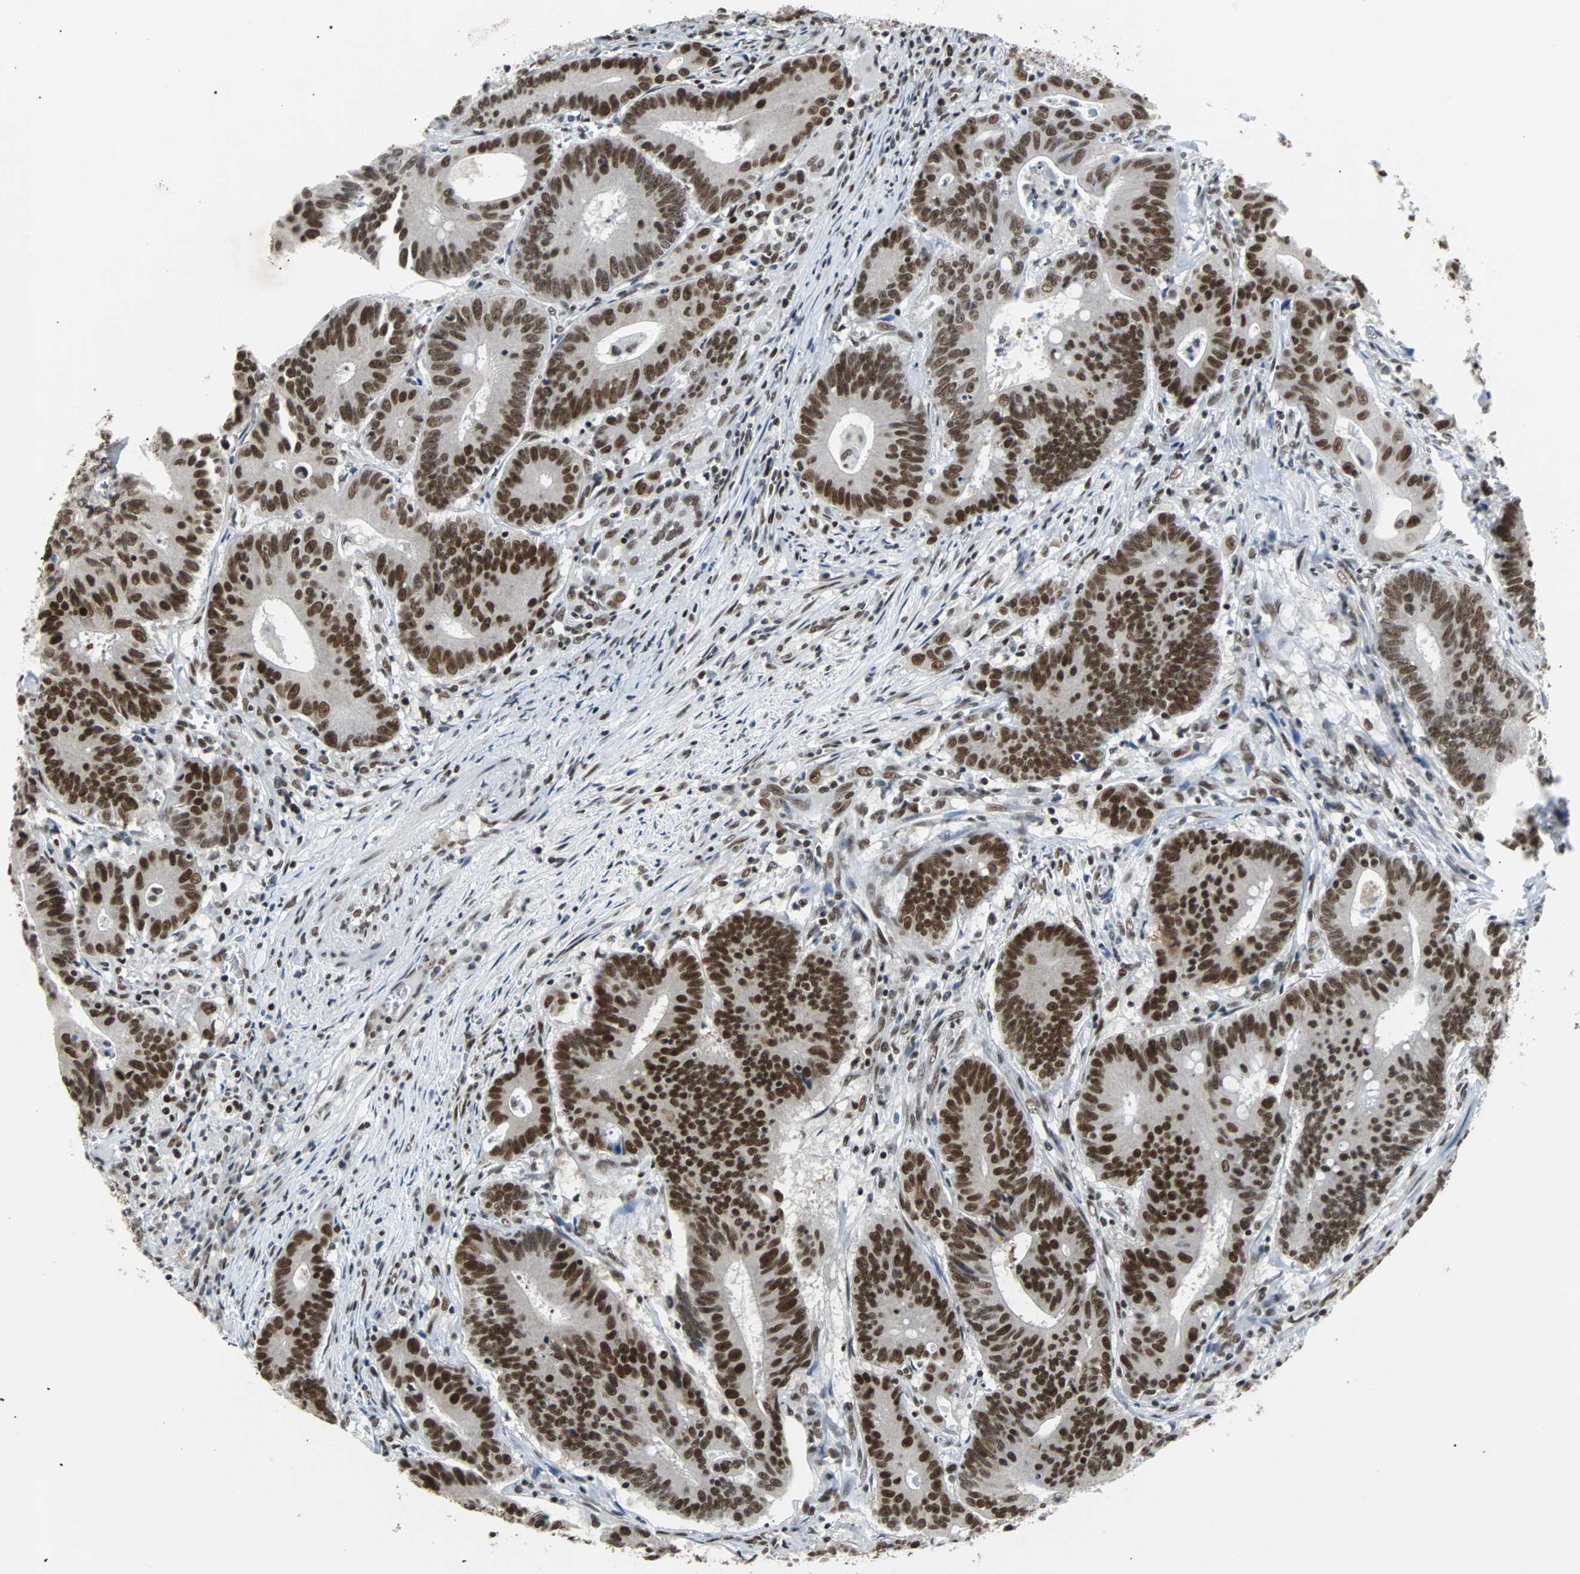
{"staining": {"intensity": "strong", "quantity": ">75%", "location": "nuclear"}, "tissue": "colorectal cancer", "cell_type": "Tumor cells", "image_type": "cancer", "snomed": [{"axis": "morphology", "description": "Adenocarcinoma, NOS"}, {"axis": "topography", "description": "Colon"}], "caption": "The photomicrograph displays immunohistochemical staining of adenocarcinoma (colorectal). There is strong nuclear positivity is seen in about >75% of tumor cells. The staining was performed using DAB, with brown indicating positive protein expression. Nuclei are stained blue with hematoxylin.", "gene": "GATAD2A", "patient": {"sex": "male", "age": 45}}